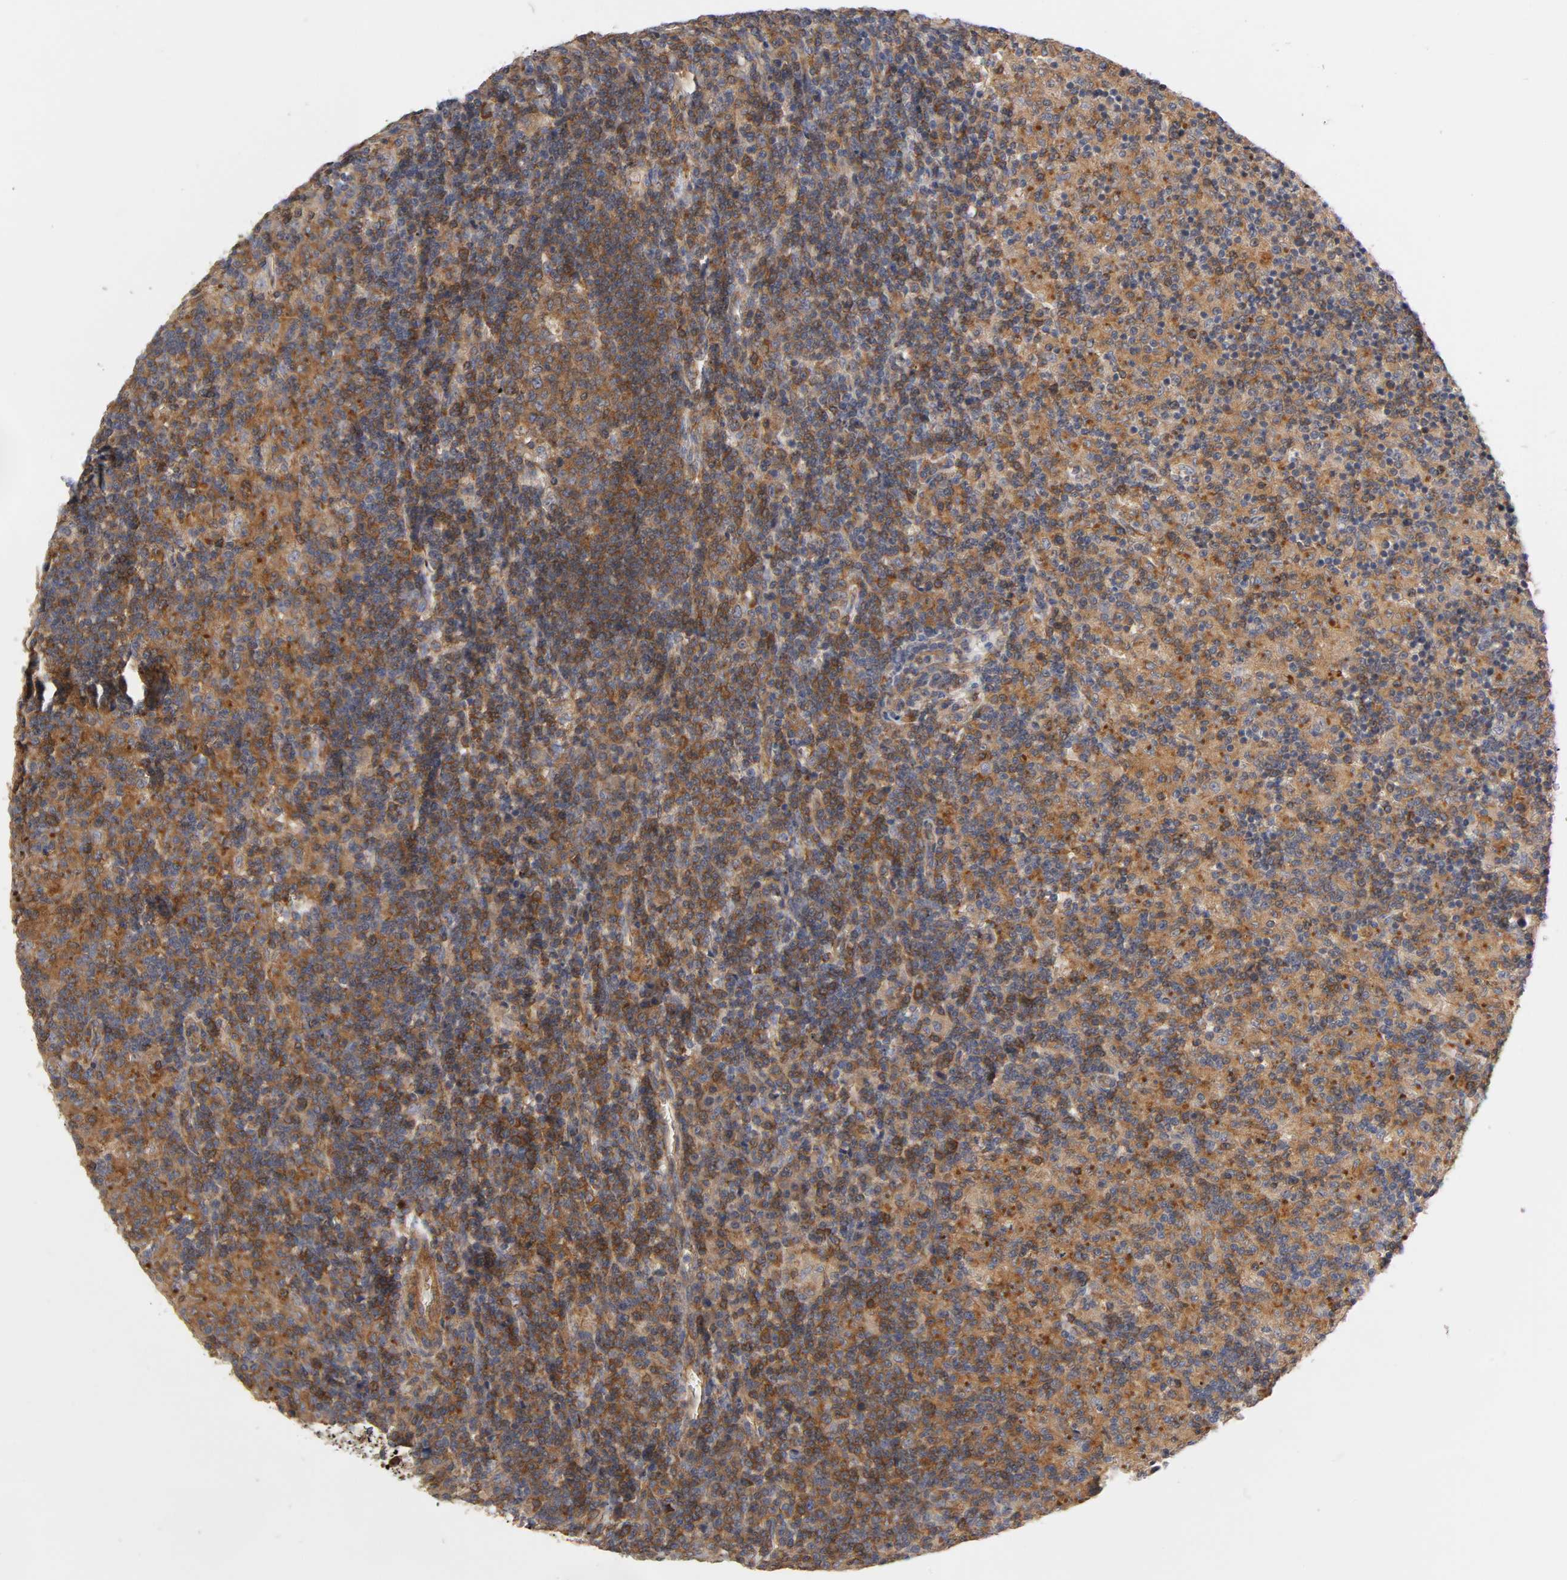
{"staining": {"intensity": "strong", "quantity": ">75%", "location": "cytoplasmic/membranous"}, "tissue": "lymph node", "cell_type": "Germinal center cells", "image_type": "normal", "snomed": [{"axis": "morphology", "description": "Normal tissue, NOS"}, {"axis": "morphology", "description": "Inflammation, NOS"}, {"axis": "topography", "description": "Lymph node"}], "caption": "A brown stain highlights strong cytoplasmic/membranous staining of a protein in germinal center cells of benign lymph node.", "gene": "LAMTOR2", "patient": {"sex": "male", "age": 55}}